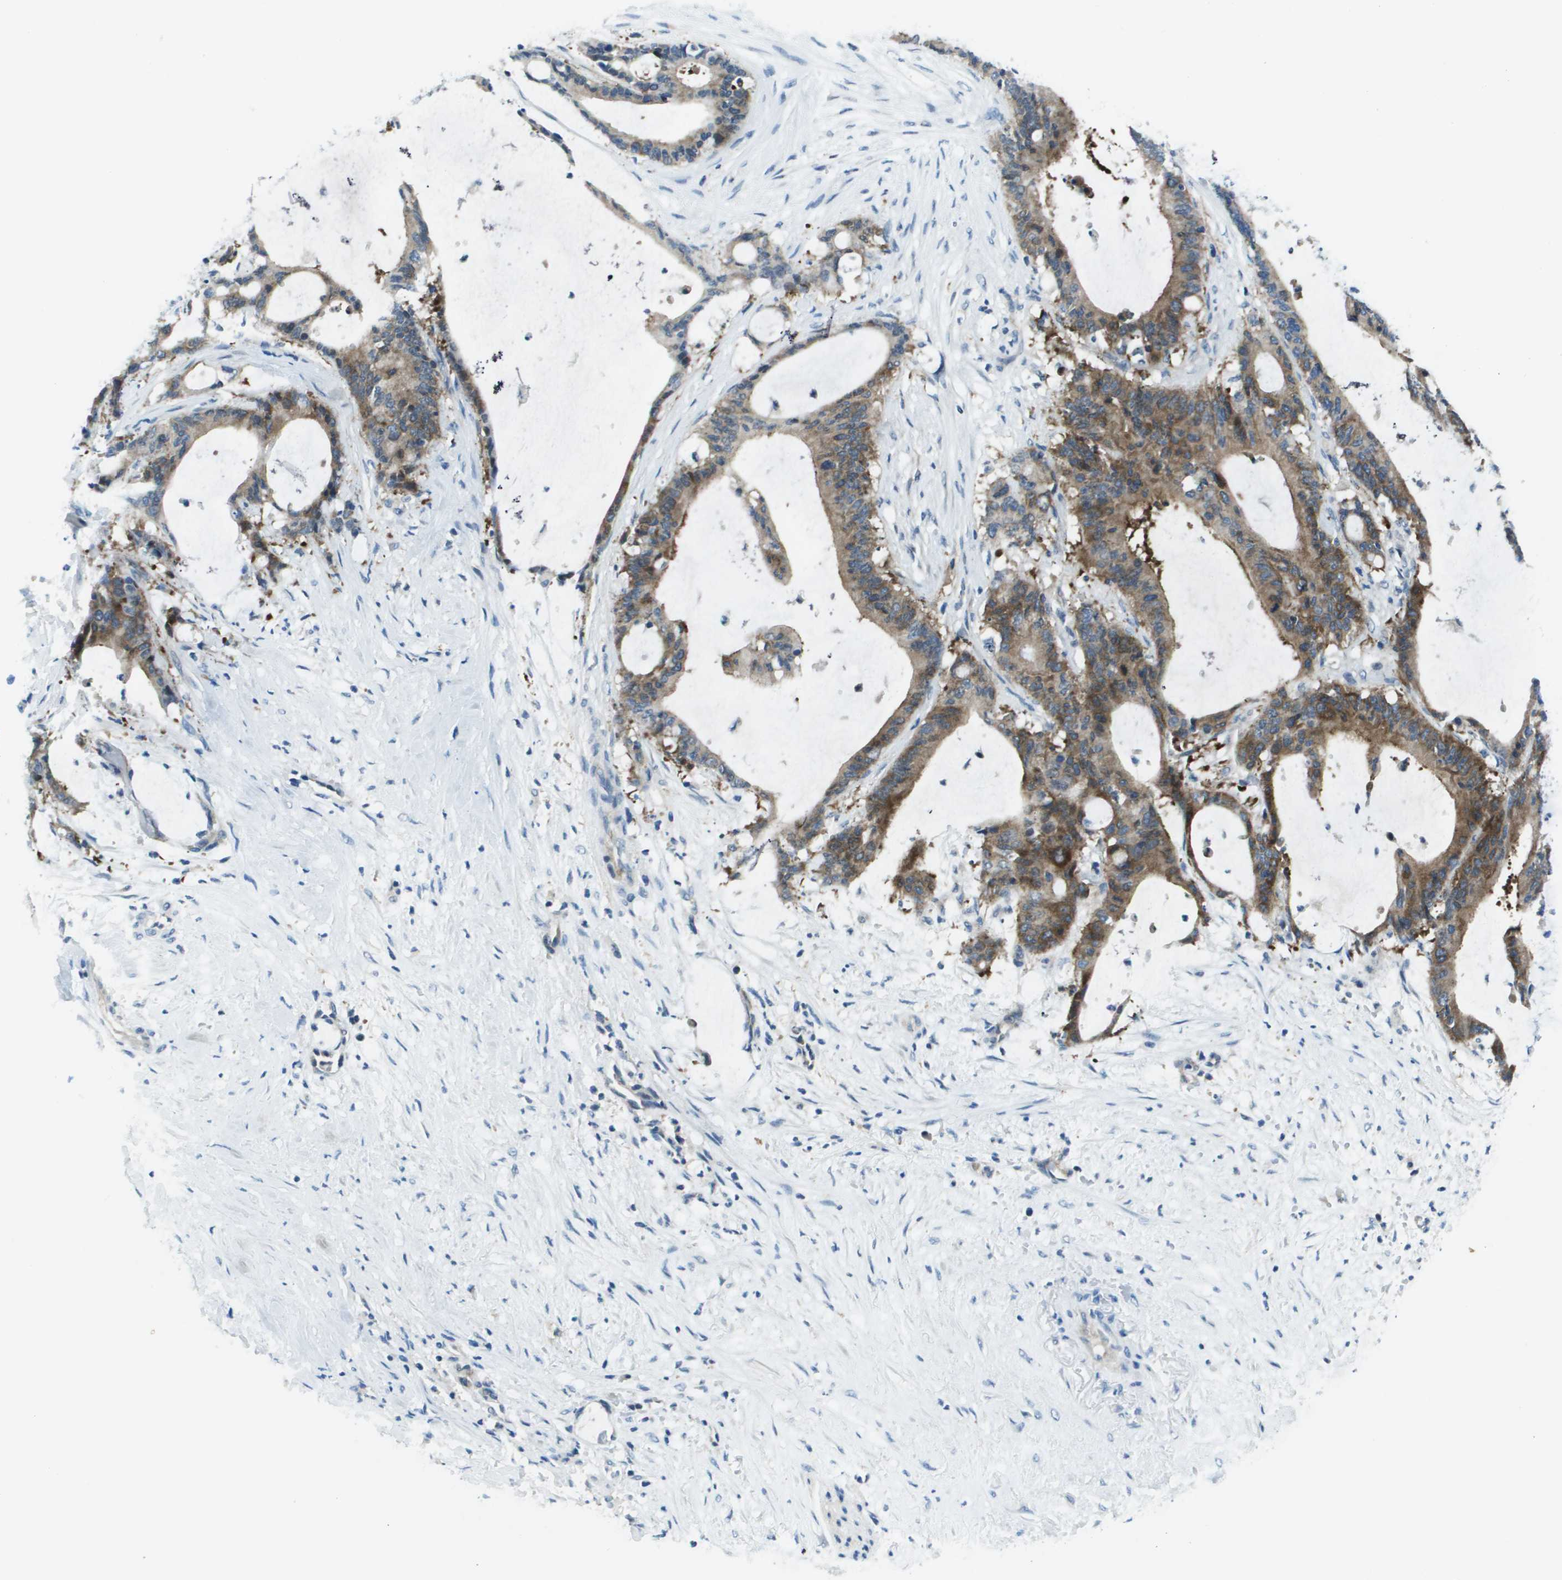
{"staining": {"intensity": "moderate", "quantity": "25%-75%", "location": "cytoplasmic/membranous"}, "tissue": "liver cancer", "cell_type": "Tumor cells", "image_type": "cancer", "snomed": [{"axis": "morphology", "description": "Cholangiocarcinoma"}, {"axis": "topography", "description": "Liver"}], "caption": "Immunohistochemical staining of cholangiocarcinoma (liver) reveals medium levels of moderate cytoplasmic/membranous positivity in about 25%-75% of tumor cells. (brown staining indicates protein expression, while blue staining denotes nuclei).", "gene": "STIP1", "patient": {"sex": "female", "age": 73}}